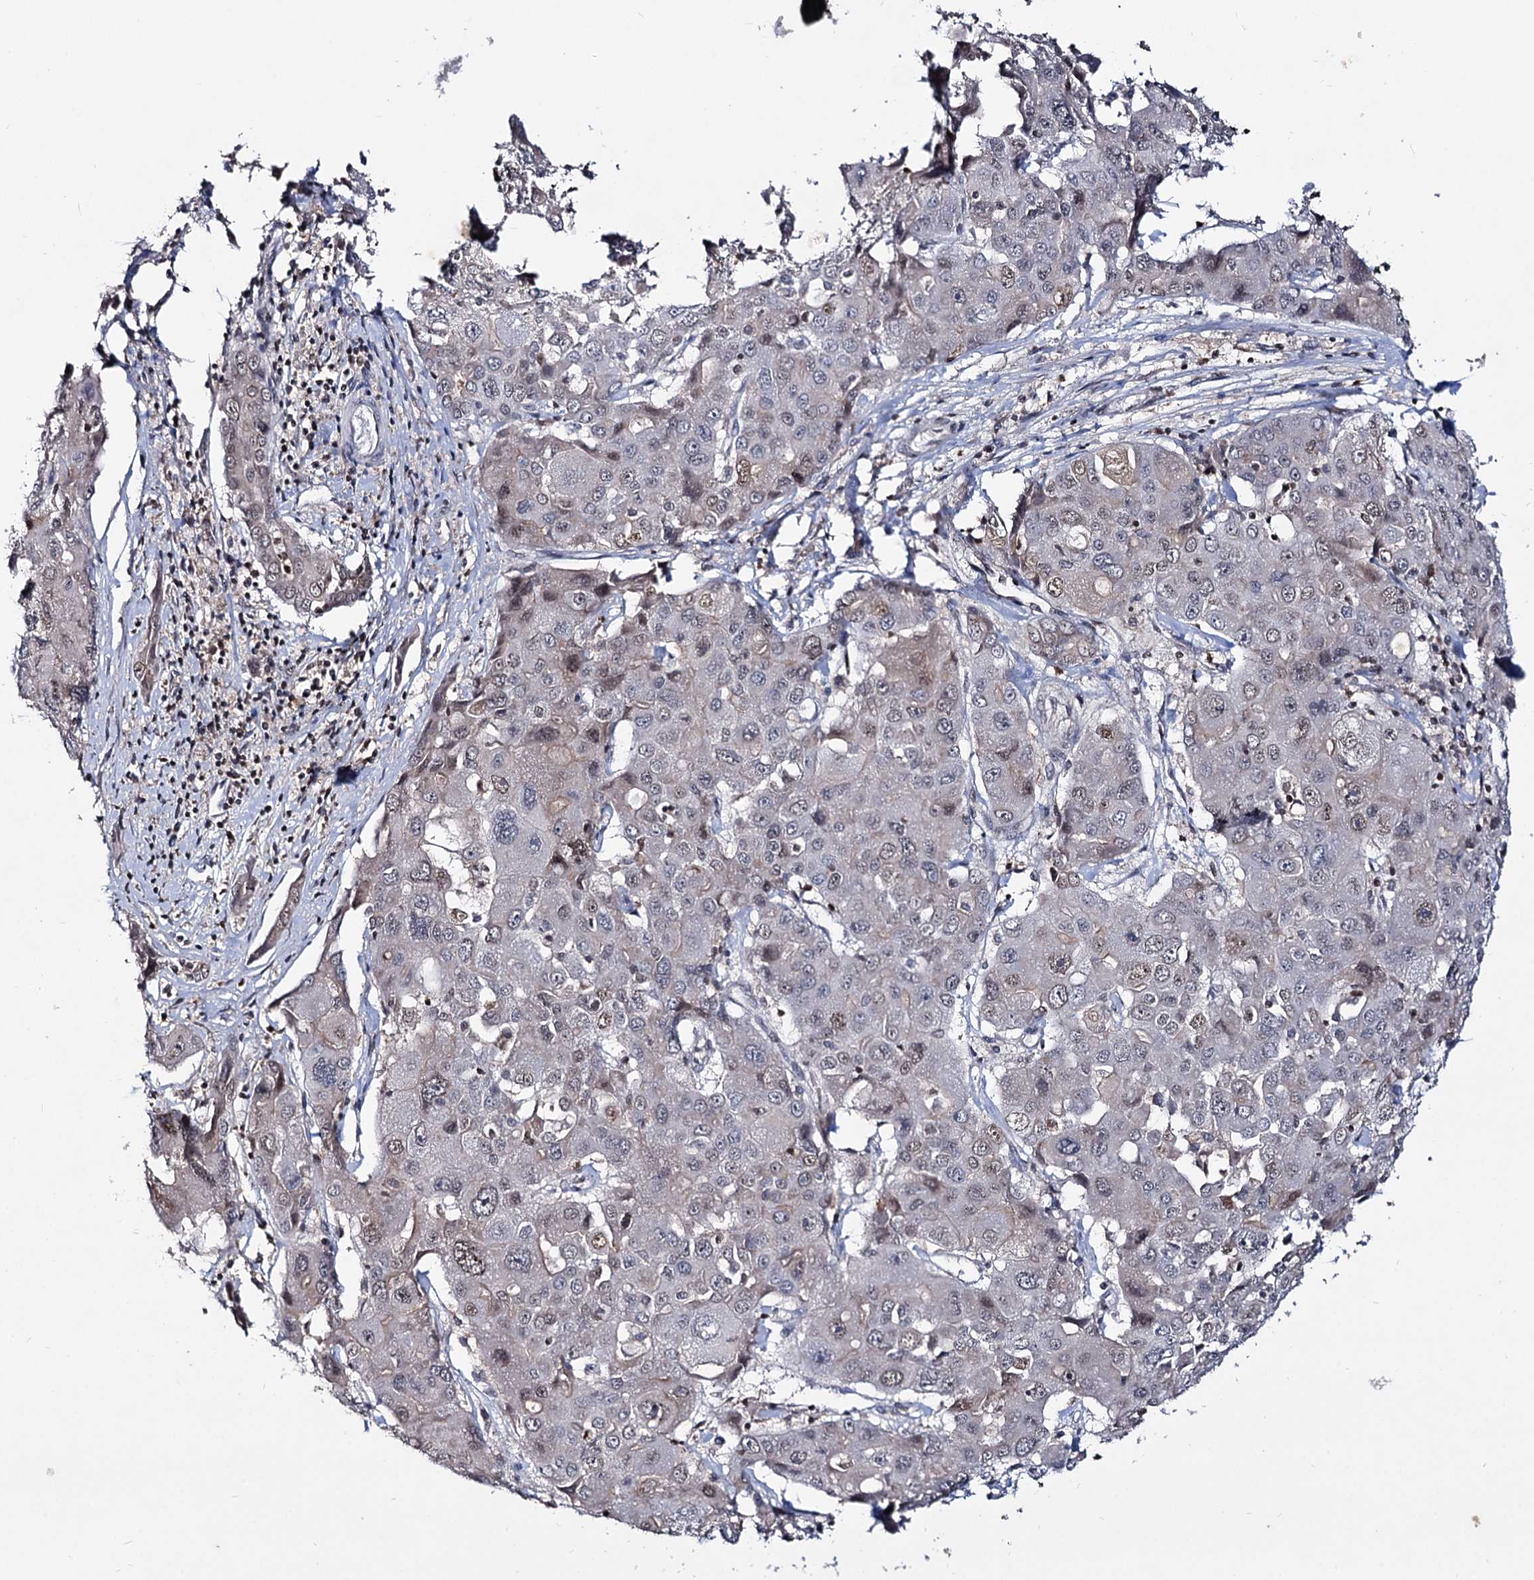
{"staining": {"intensity": "weak", "quantity": "<25%", "location": "nuclear"}, "tissue": "liver cancer", "cell_type": "Tumor cells", "image_type": "cancer", "snomed": [{"axis": "morphology", "description": "Cholangiocarcinoma"}, {"axis": "topography", "description": "Liver"}], "caption": "High power microscopy photomicrograph of an IHC histopathology image of cholangiocarcinoma (liver), revealing no significant positivity in tumor cells. (DAB immunohistochemistry with hematoxylin counter stain).", "gene": "SMCHD1", "patient": {"sex": "male", "age": 67}}